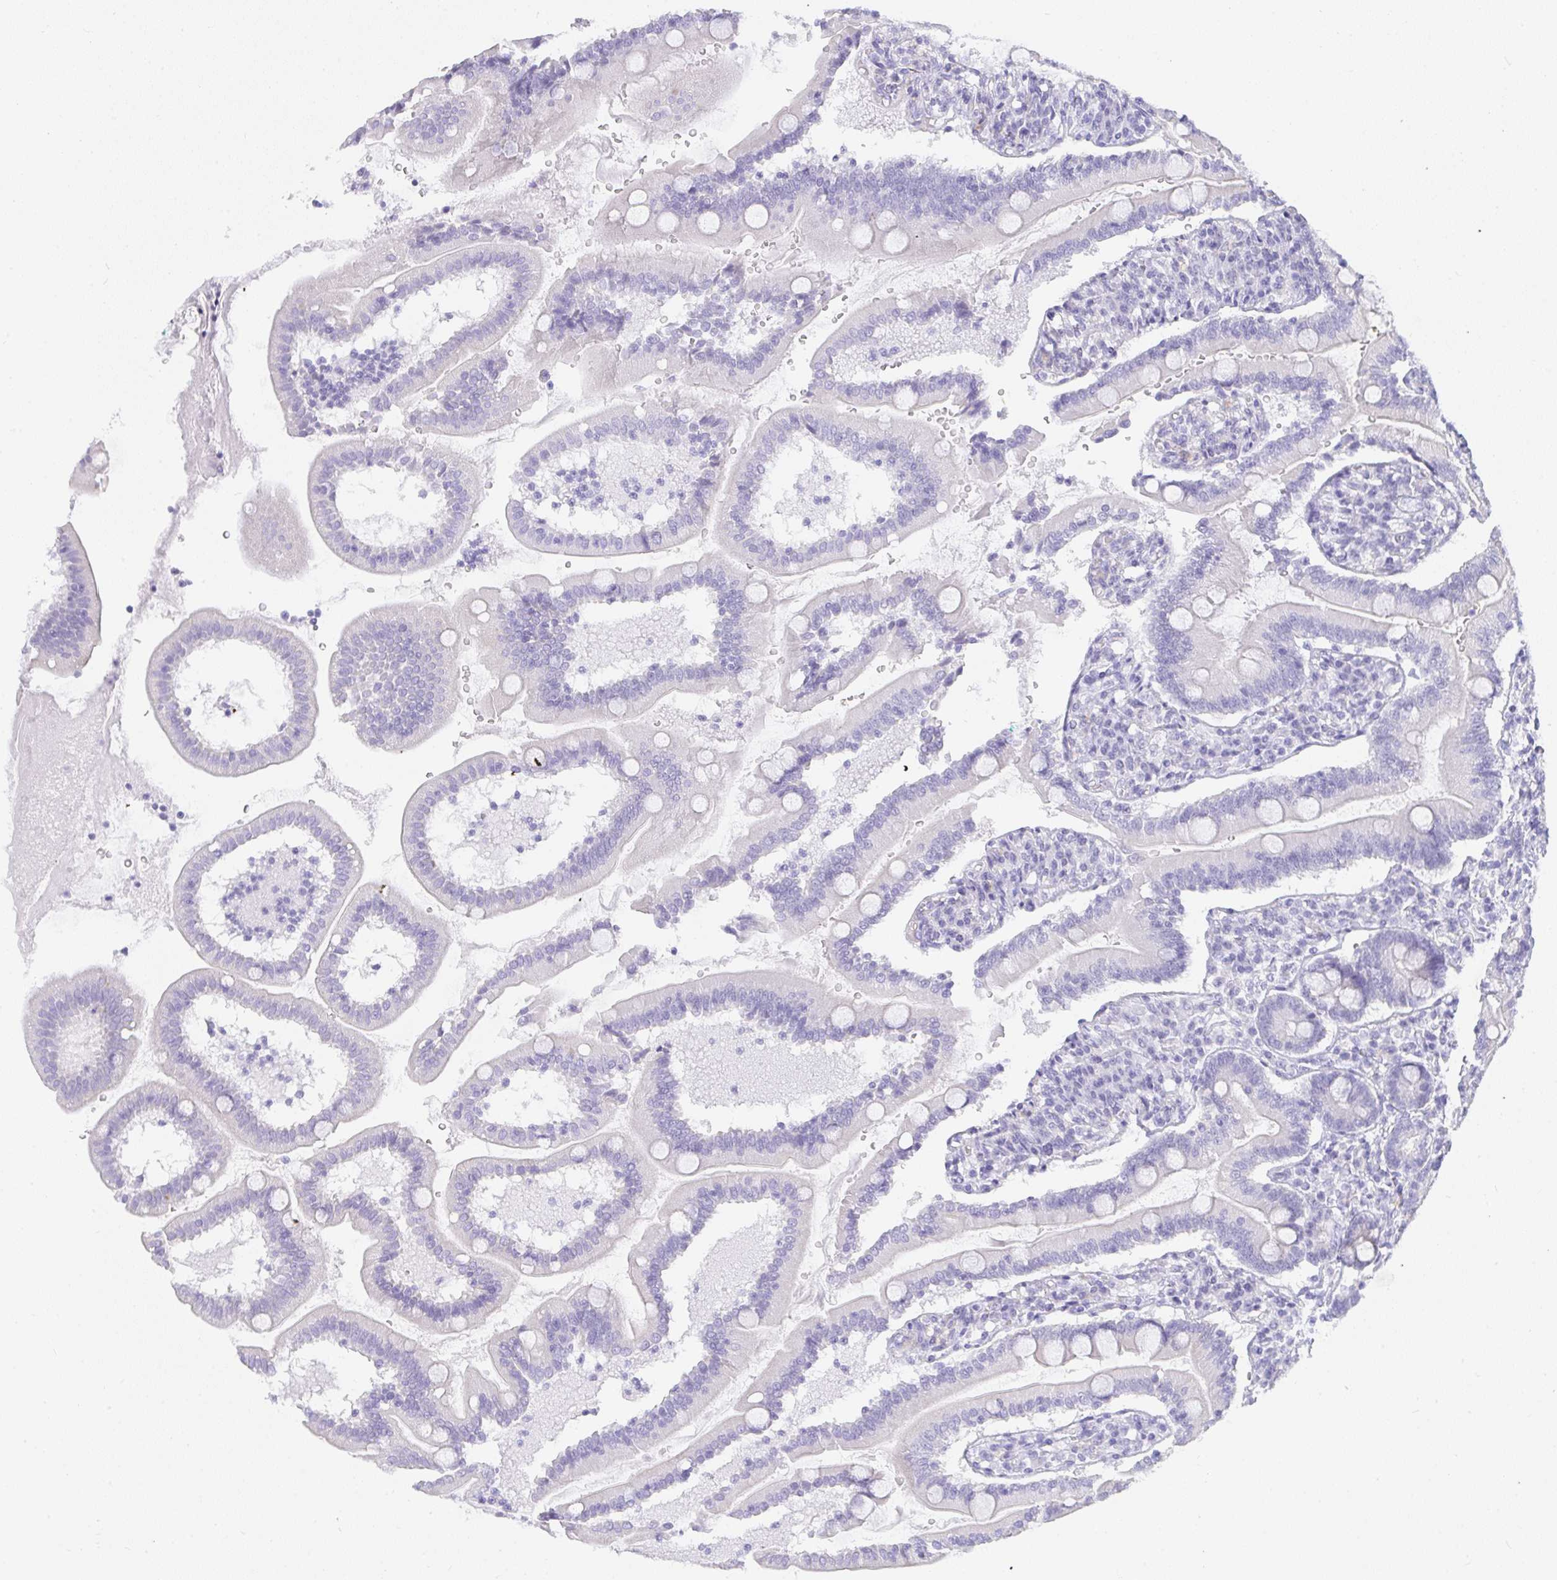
{"staining": {"intensity": "negative", "quantity": "none", "location": "none"}, "tissue": "duodenum", "cell_type": "Glandular cells", "image_type": "normal", "snomed": [{"axis": "morphology", "description": "Normal tissue, NOS"}, {"axis": "topography", "description": "Duodenum"}], "caption": "Glandular cells show no significant expression in benign duodenum.", "gene": "OR5J2", "patient": {"sex": "female", "age": 67}}